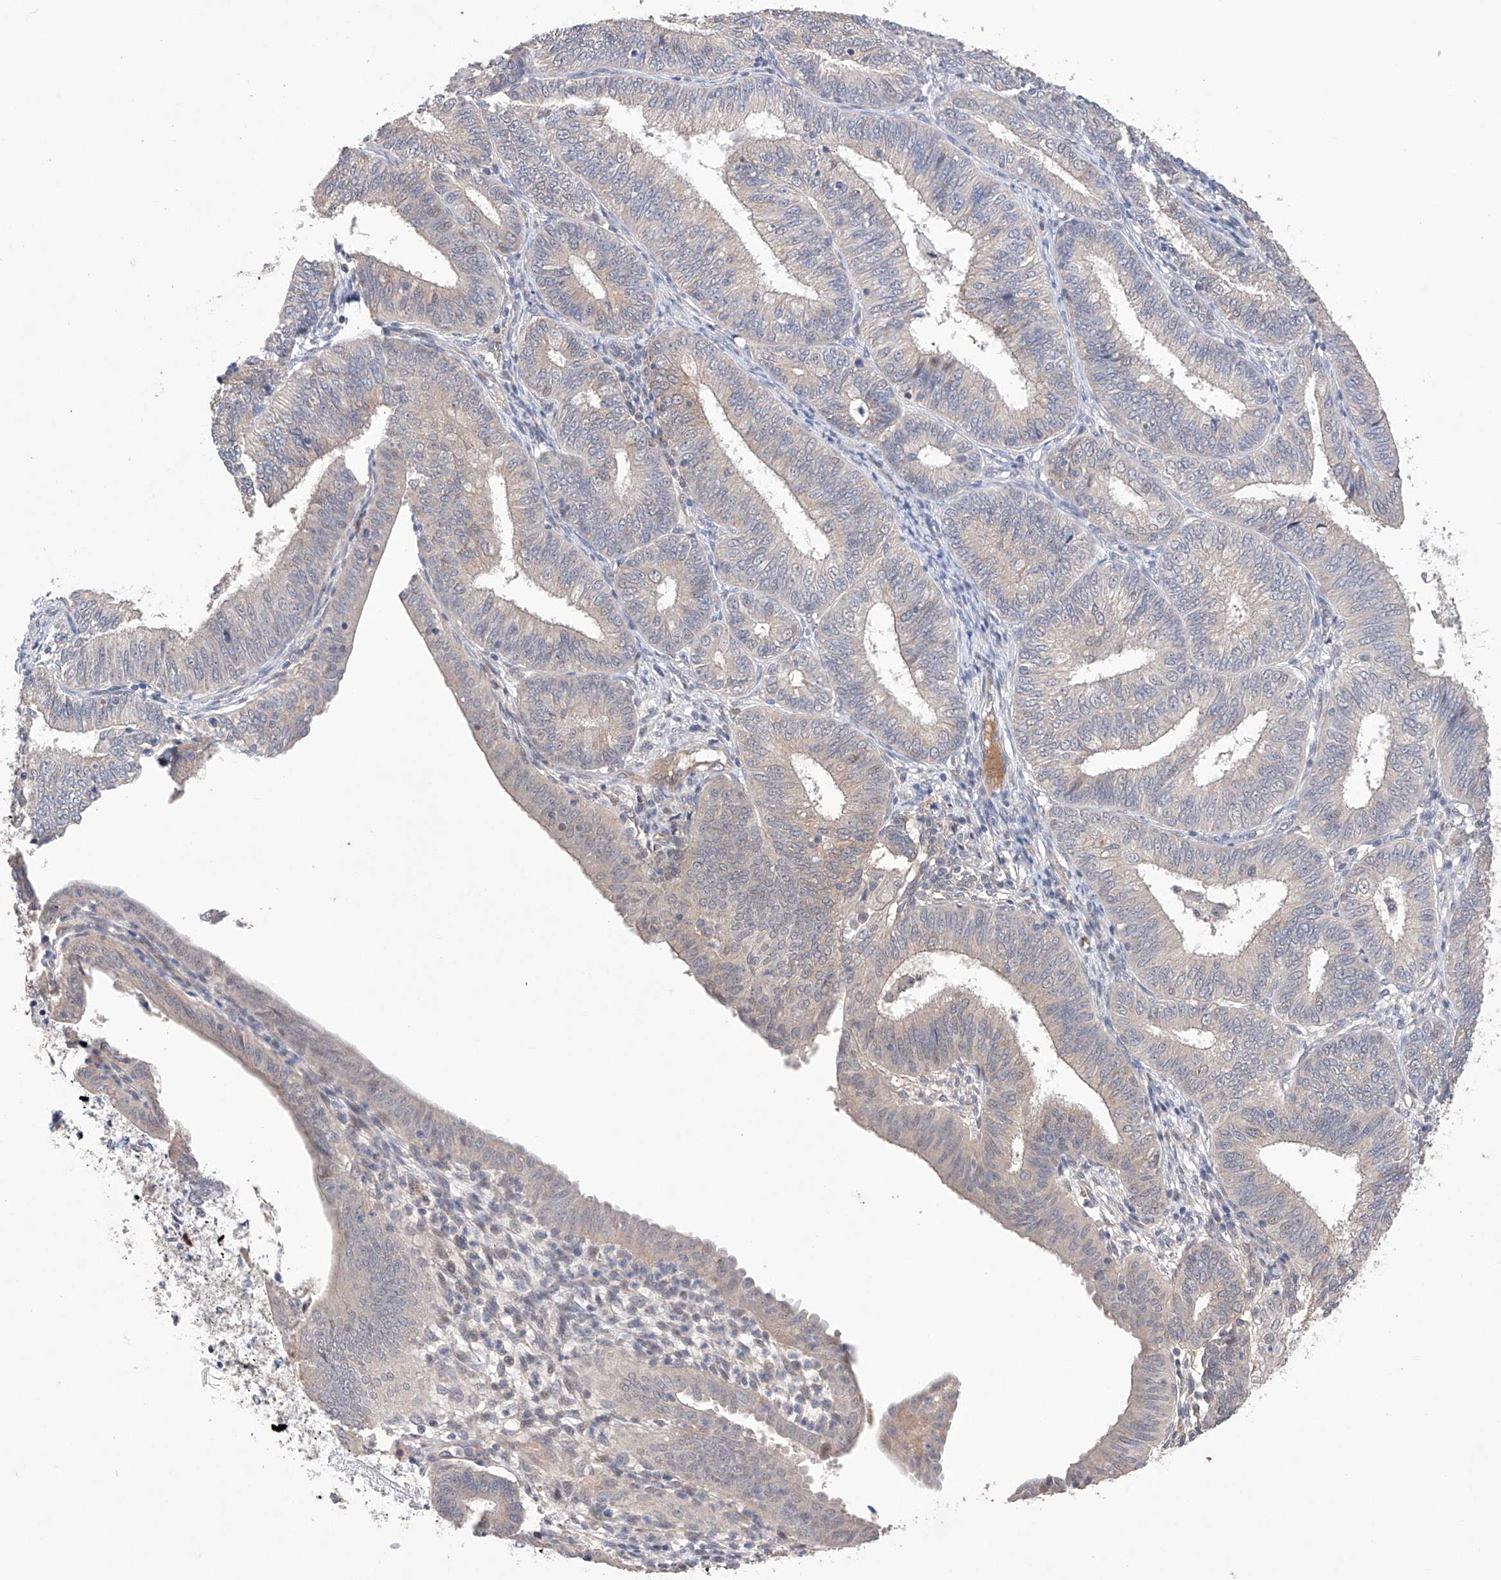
{"staining": {"intensity": "weak", "quantity": "<25%", "location": "cytoplasmic/membranous"}, "tissue": "endometrial cancer", "cell_type": "Tumor cells", "image_type": "cancer", "snomed": [{"axis": "morphology", "description": "Adenocarcinoma, NOS"}, {"axis": "topography", "description": "Endometrium"}], "caption": "Immunohistochemical staining of endometrial cancer (adenocarcinoma) demonstrates no significant positivity in tumor cells. (DAB (3,3'-diaminobenzidine) immunohistochemistry (IHC), high magnification).", "gene": "AFG1L", "patient": {"sex": "female", "age": 51}}